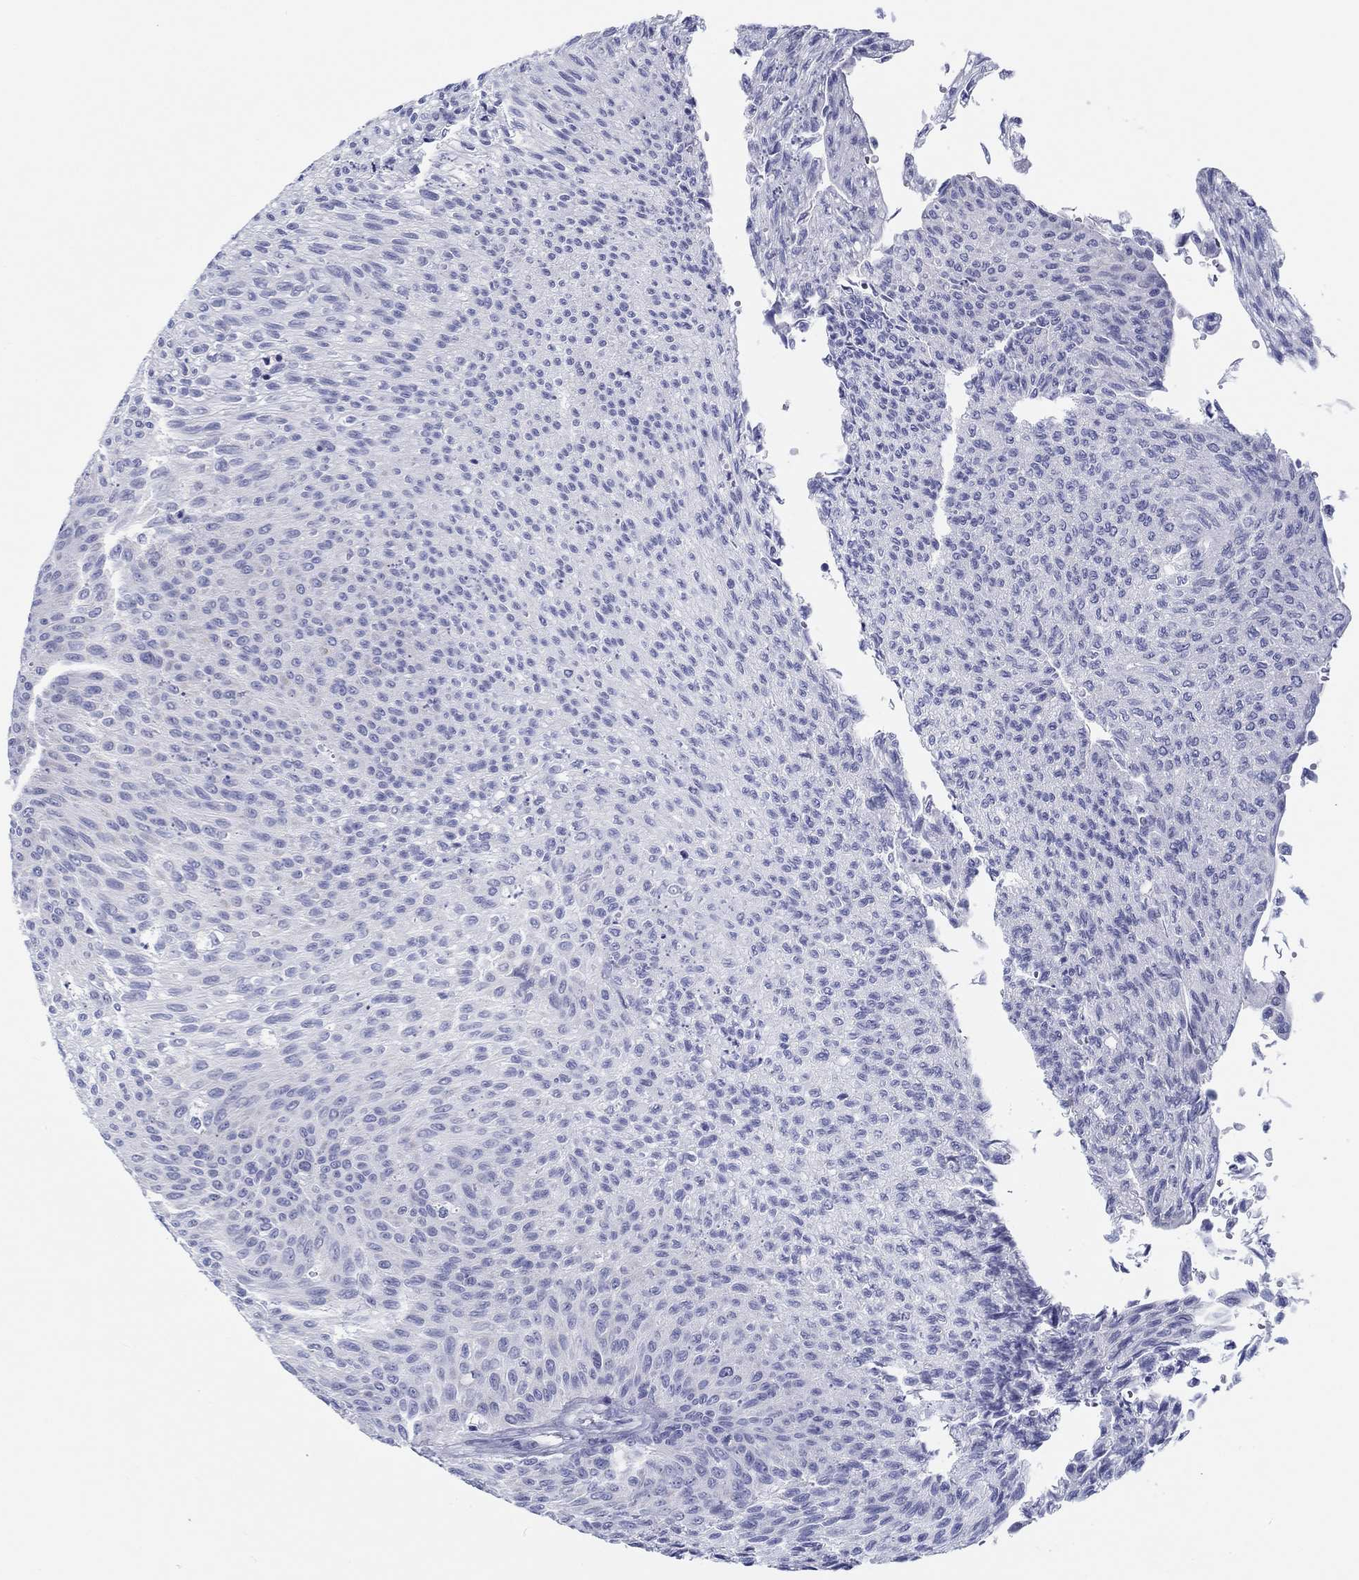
{"staining": {"intensity": "negative", "quantity": "none", "location": "none"}, "tissue": "urothelial cancer", "cell_type": "Tumor cells", "image_type": "cancer", "snomed": [{"axis": "morphology", "description": "Urothelial carcinoma, Low grade"}, {"axis": "topography", "description": "Ureter, NOS"}, {"axis": "topography", "description": "Urinary bladder"}], "caption": "Tumor cells show no significant protein staining in urothelial carcinoma (low-grade).", "gene": "H1-1", "patient": {"sex": "male", "age": 78}}